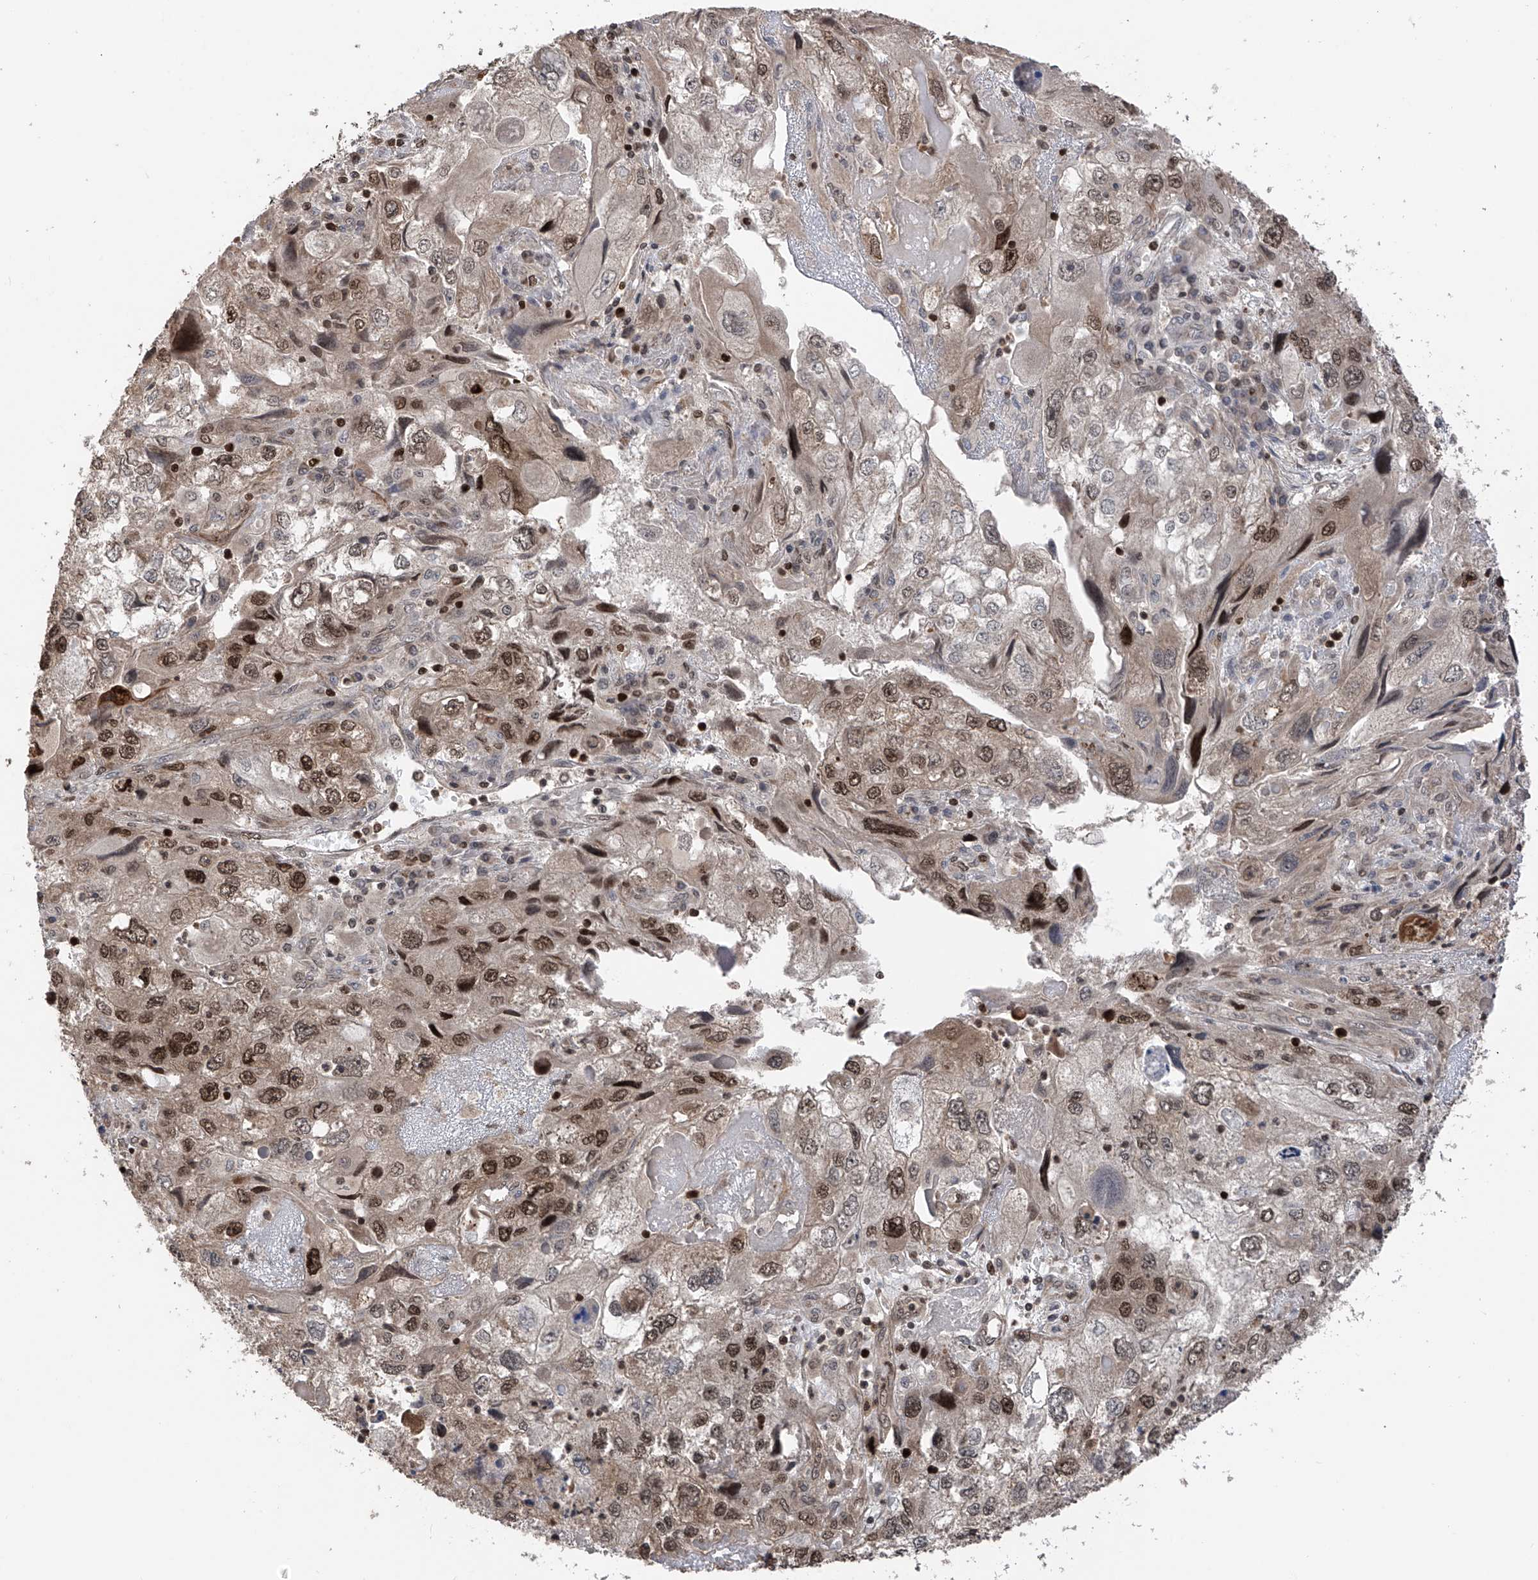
{"staining": {"intensity": "moderate", "quantity": ">75%", "location": "nuclear"}, "tissue": "endometrial cancer", "cell_type": "Tumor cells", "image_type": "cancer", "snomed": [{"axis": "morphology", "description": "Adenocarcinoma, NOS"}, {"axis": "topography", "description": "Endometrium"}], "caption": "Approximately >75% of tumor cells in human endometrial cancer exhibit moderate nuclear protein positivity as visualized by brown immunohistochemical staining.", "gene": "DNAJC9", "patient": {"sex": "female", "age": 49}}